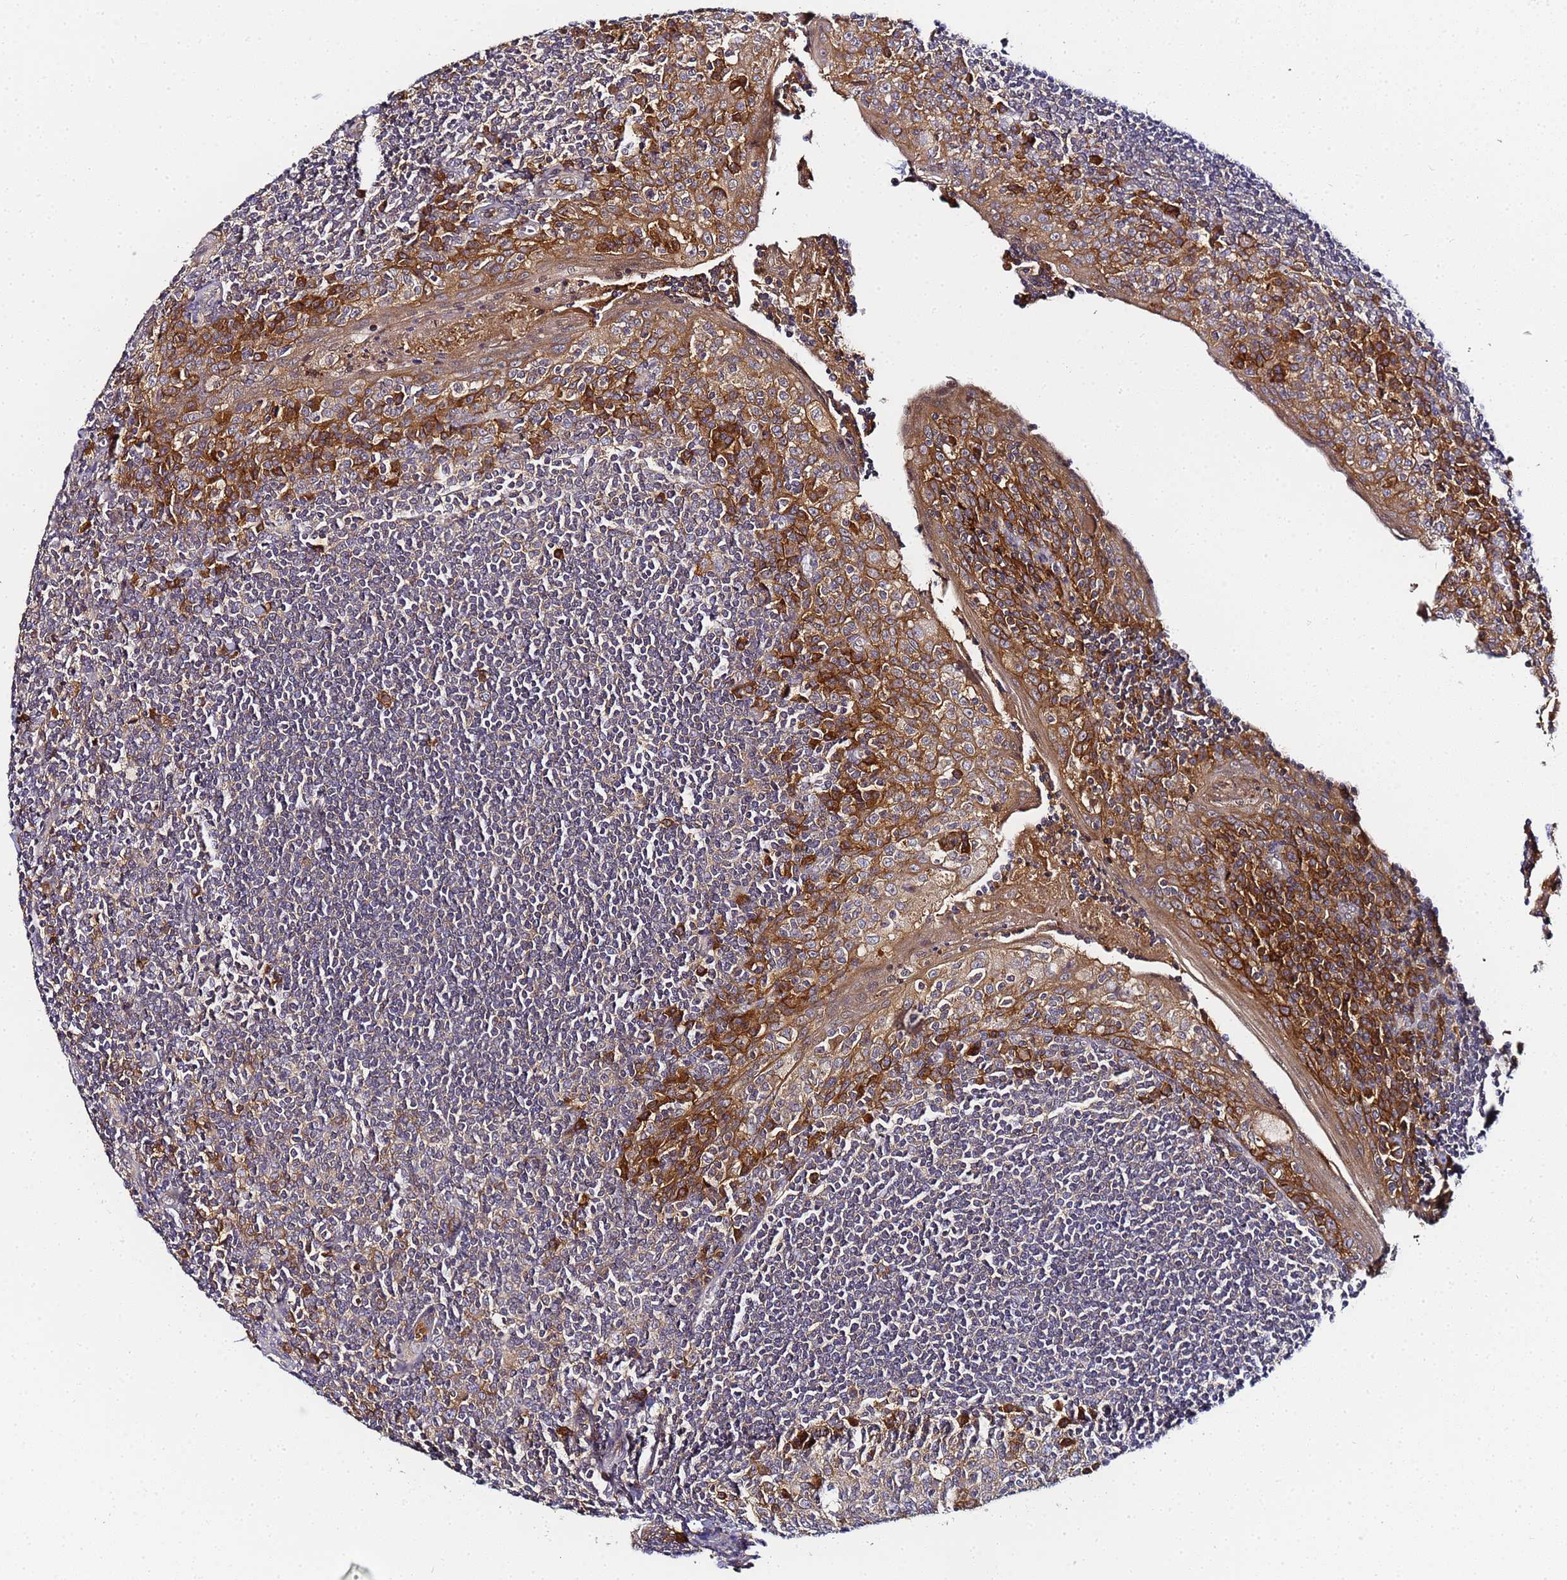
{"staining": {"intensity": "strong", "quantity": "<25%", "location": "cytoplasmic/membranous"}, "tissue": "tonsil", "cell_type": "Germinal center cells", "image_type": "normal", "snomed": [{"axis": "morphology", "description": "Normal tissue, NOS"}, {"axis": "topography", "description": "Tonsil"}], "caption": "Strong cytoplasmic/membranous protein expression is appreciated in approximately <25% of germinal center cells in tonsil. The staining is performed using DAB (3,3'-diaminobenzidine) brown chromogen to label protein expression. The nuclei are counter-stained blue using hematoxylin.", "gene": "LRRC69", "patient": {"sex": "male", "age": 27}}